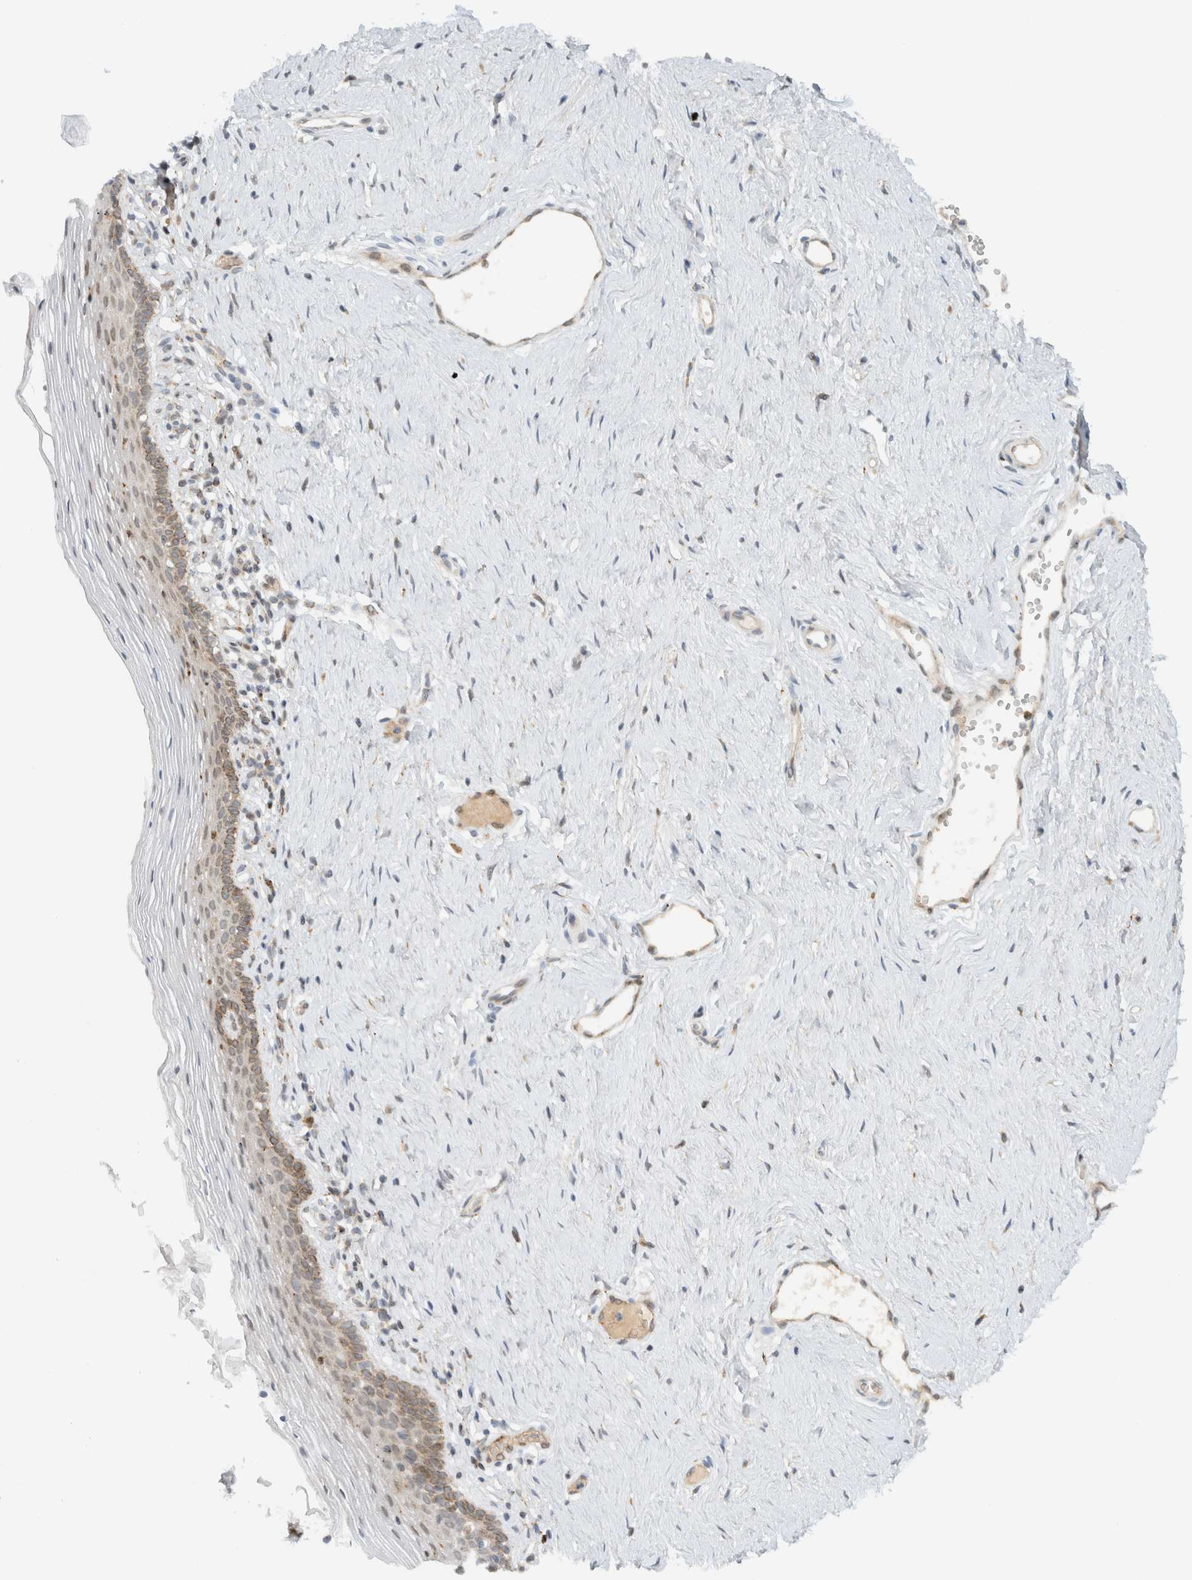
{"staining": {"intensity": "moderate", "quantity": "25%-75%", "location": "cytoplasmic/membranous"}, "tissue": "vagina", "cell_type": "Squamous epithelial cells", "image_type": "normal", "snomed": [{"axis": "morphology", "description": "Normal tissue, NOS"}, {"axis": "topography", "description": "Vagina"}], "caption": "A photomicrograph showing moderate cytoplasmic/membranous expression in about 25%-75% of squamous epithelial cells in unremarkable vagina, as visualized by brown immunohistochemical staining.", "gene": "ITPRID1", "patient": {"sex": "female", "age": 32}}